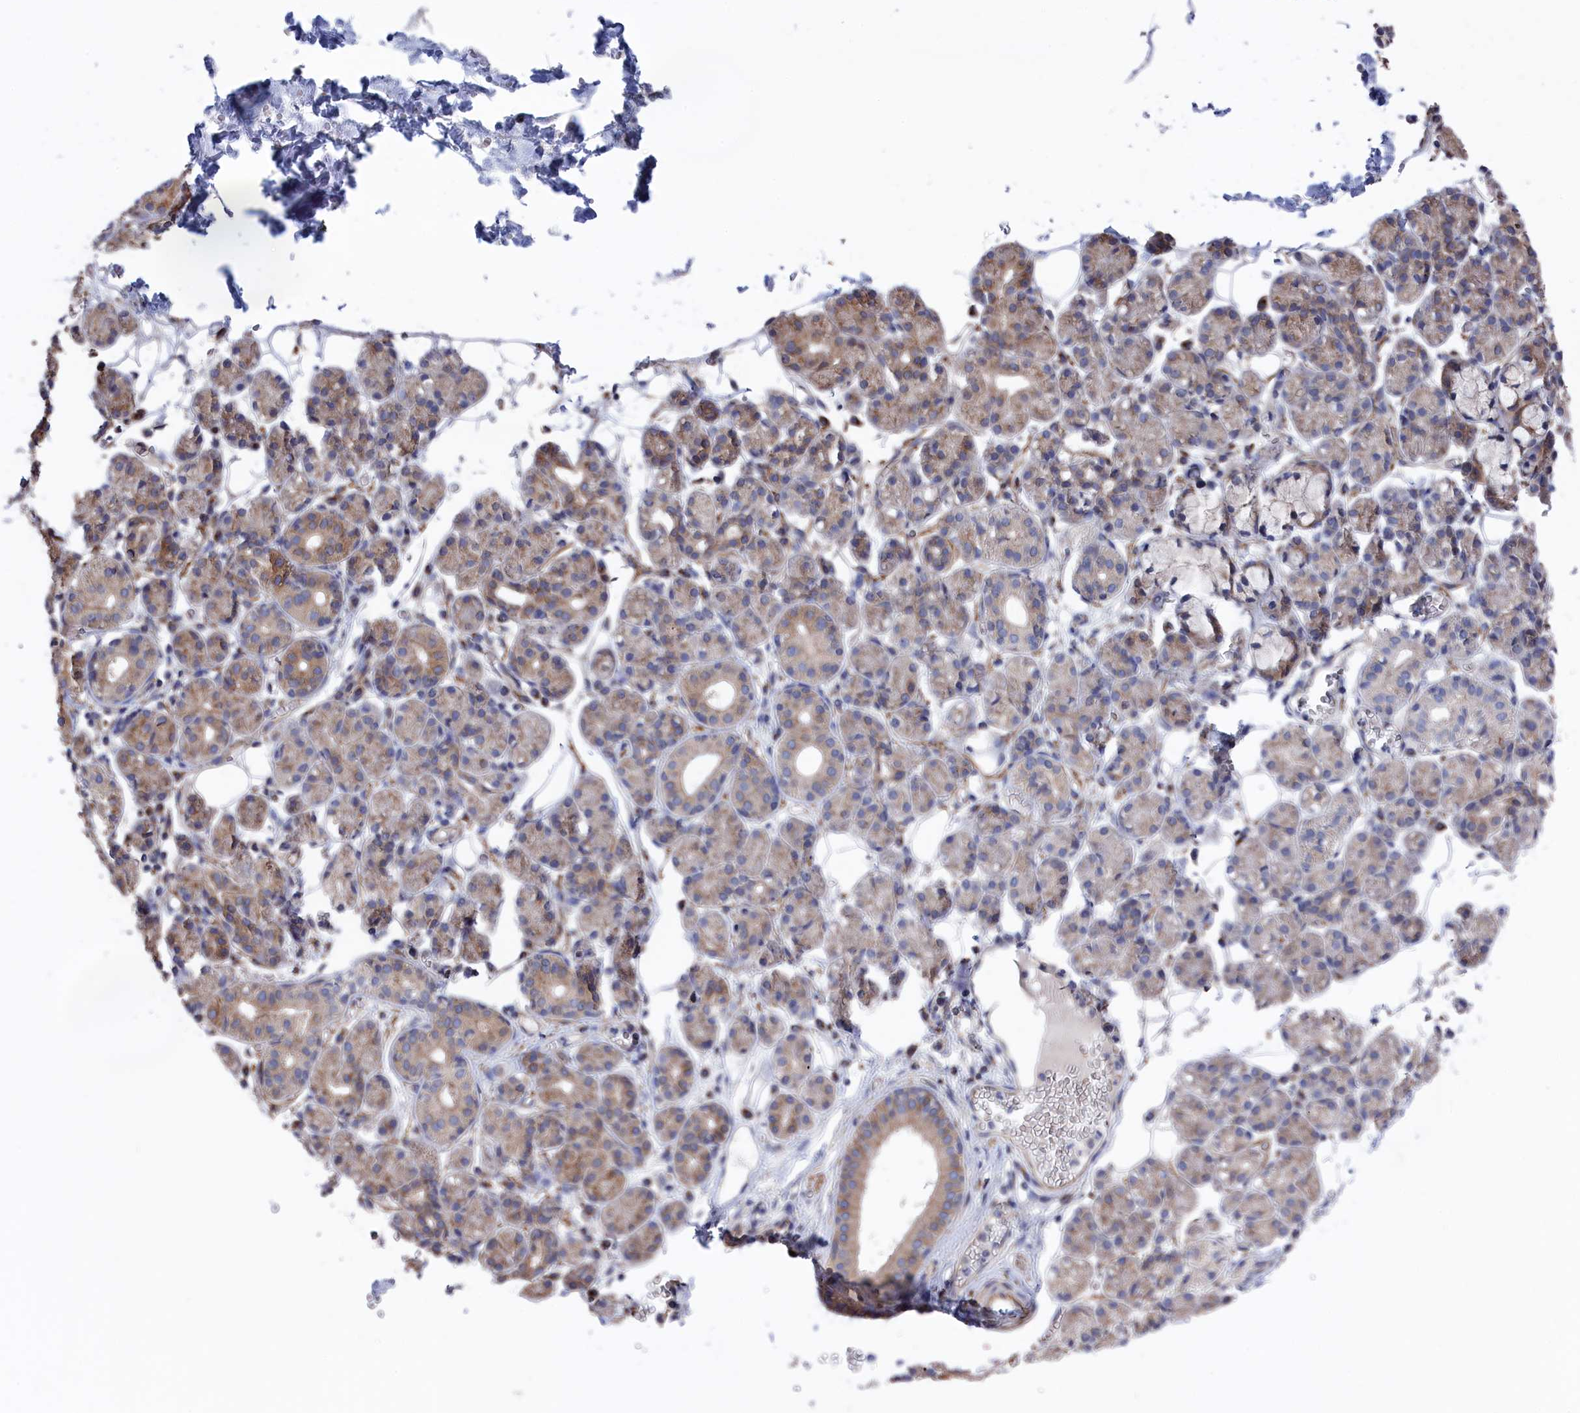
{"staining": {"intensity": "weak", "quantity": "25%-75%", "location": "cytoplasmic/membranous"}, "tissue": "salivary gland", "cell_type": "Glandular cells", "image_type": "normal", "snomed": [{"axis": "morphology", "description": "Normal tissue, NOS"}, {"axis": "topography", "description": "Salivary gland"}], "caption": "IHC histopathology image of normal salivary gland: salivary gland stained using immunohistochemistry (IHC) displays low levels of weak protein expression localized specifically in the cytoplasmic/membranous of glandular cells, appearing as a cytoplasmic/membranous brown color.", "gene": "NUTF2", "patient": {"sex": "male", "age": 63}}